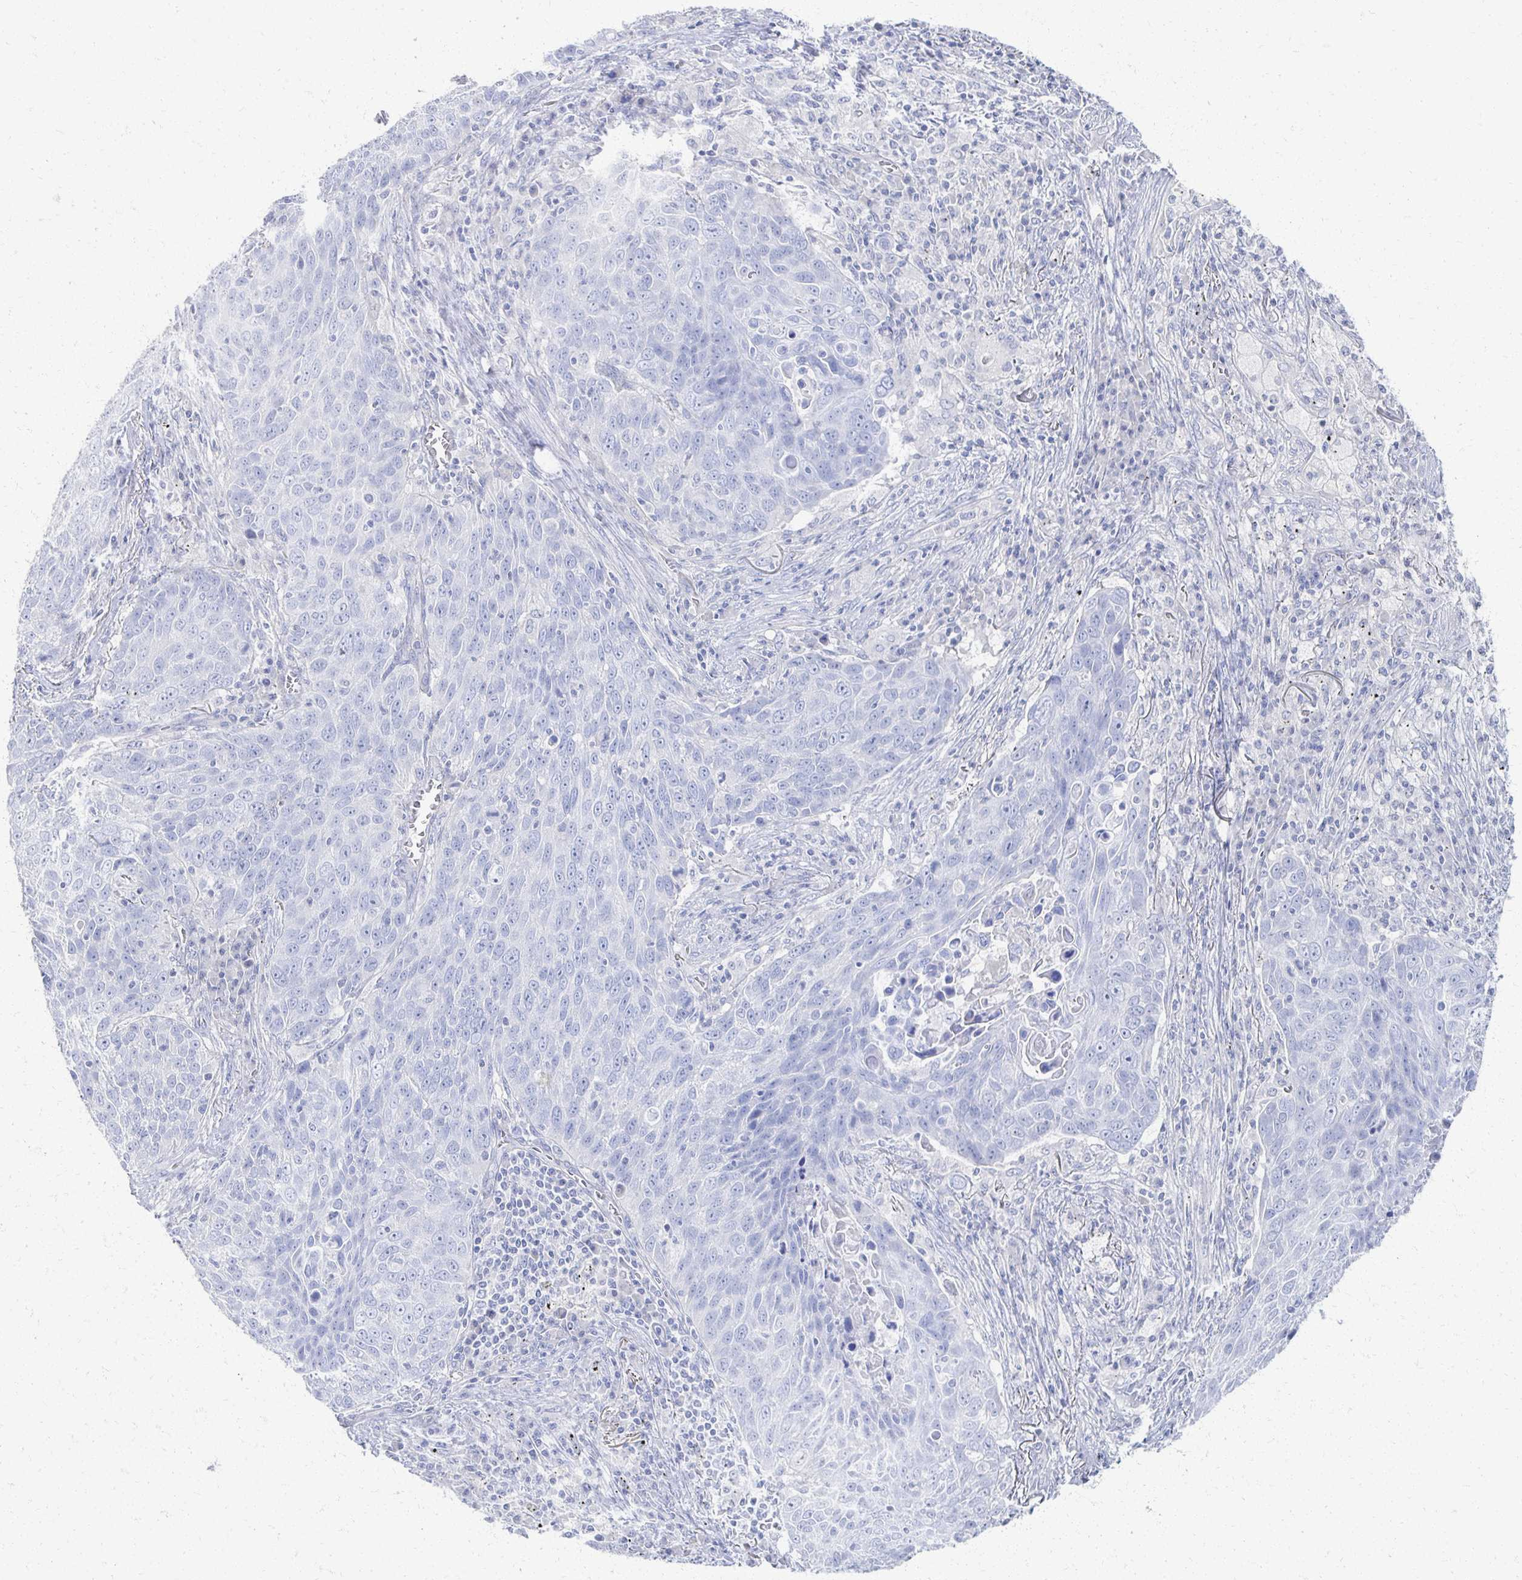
{"staining": {"intensity": "negative", "quantity": "none", "location": "none"}, "tissue": "lung cancer", "cell_type": "Tumor cells", "image_type": "cancer", "snomed": [{"axis": "morphology", "description": "Squamous cell carcinoma, NOS"}, {"axis": "topography", "description": "Lung"}], "caption": "Immunohistochemistry (IHC) micrograph of human lung cancer stained for a protein (brown), which exhibits no positivity in tumor cells.", "gene": "PRR20A", "patient": {"sex": "male", "age": 78}}